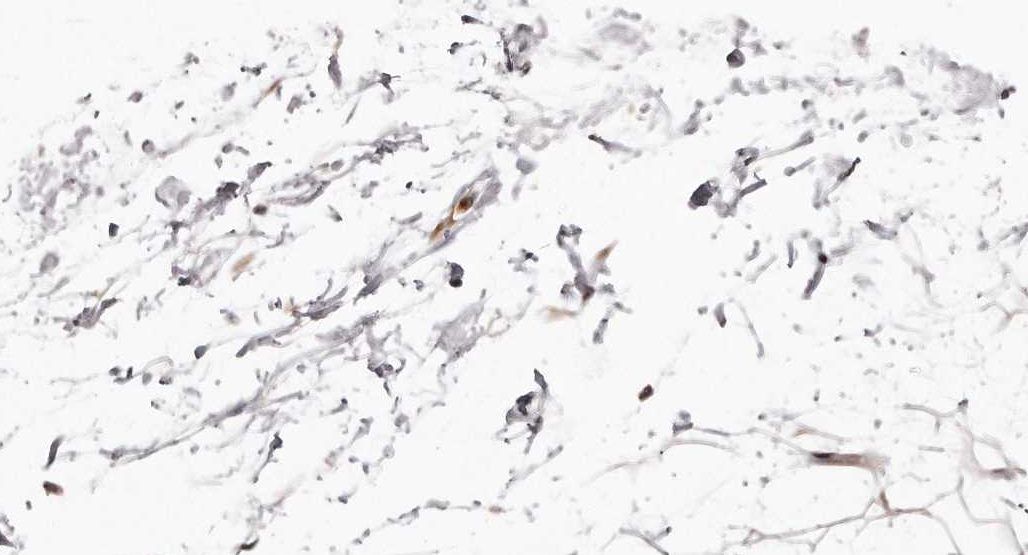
{"staining": {"intensity": "negative", "quantity": "none", "location": "none"}, "tissue": "adipose tissue", "cell_type": "Adipocytes", "image_type": "normal", "snomed": [{"axis": "morphology", "description": "Normal tissue, NOS"}, {"axis": "topography", "description": "Soft tissue"}], "caption": "High power microscopy micrograph of an immunohistochemistry image of normal adipose tissue, revealing no significant positivity in adipocytes. Brightfield microscopy of IHC stained with DAB (brown) and hematoxylin (blue), captured at high magnification.", "gene": "GBP4", "patient": {"sex": "male", "age": 72}}